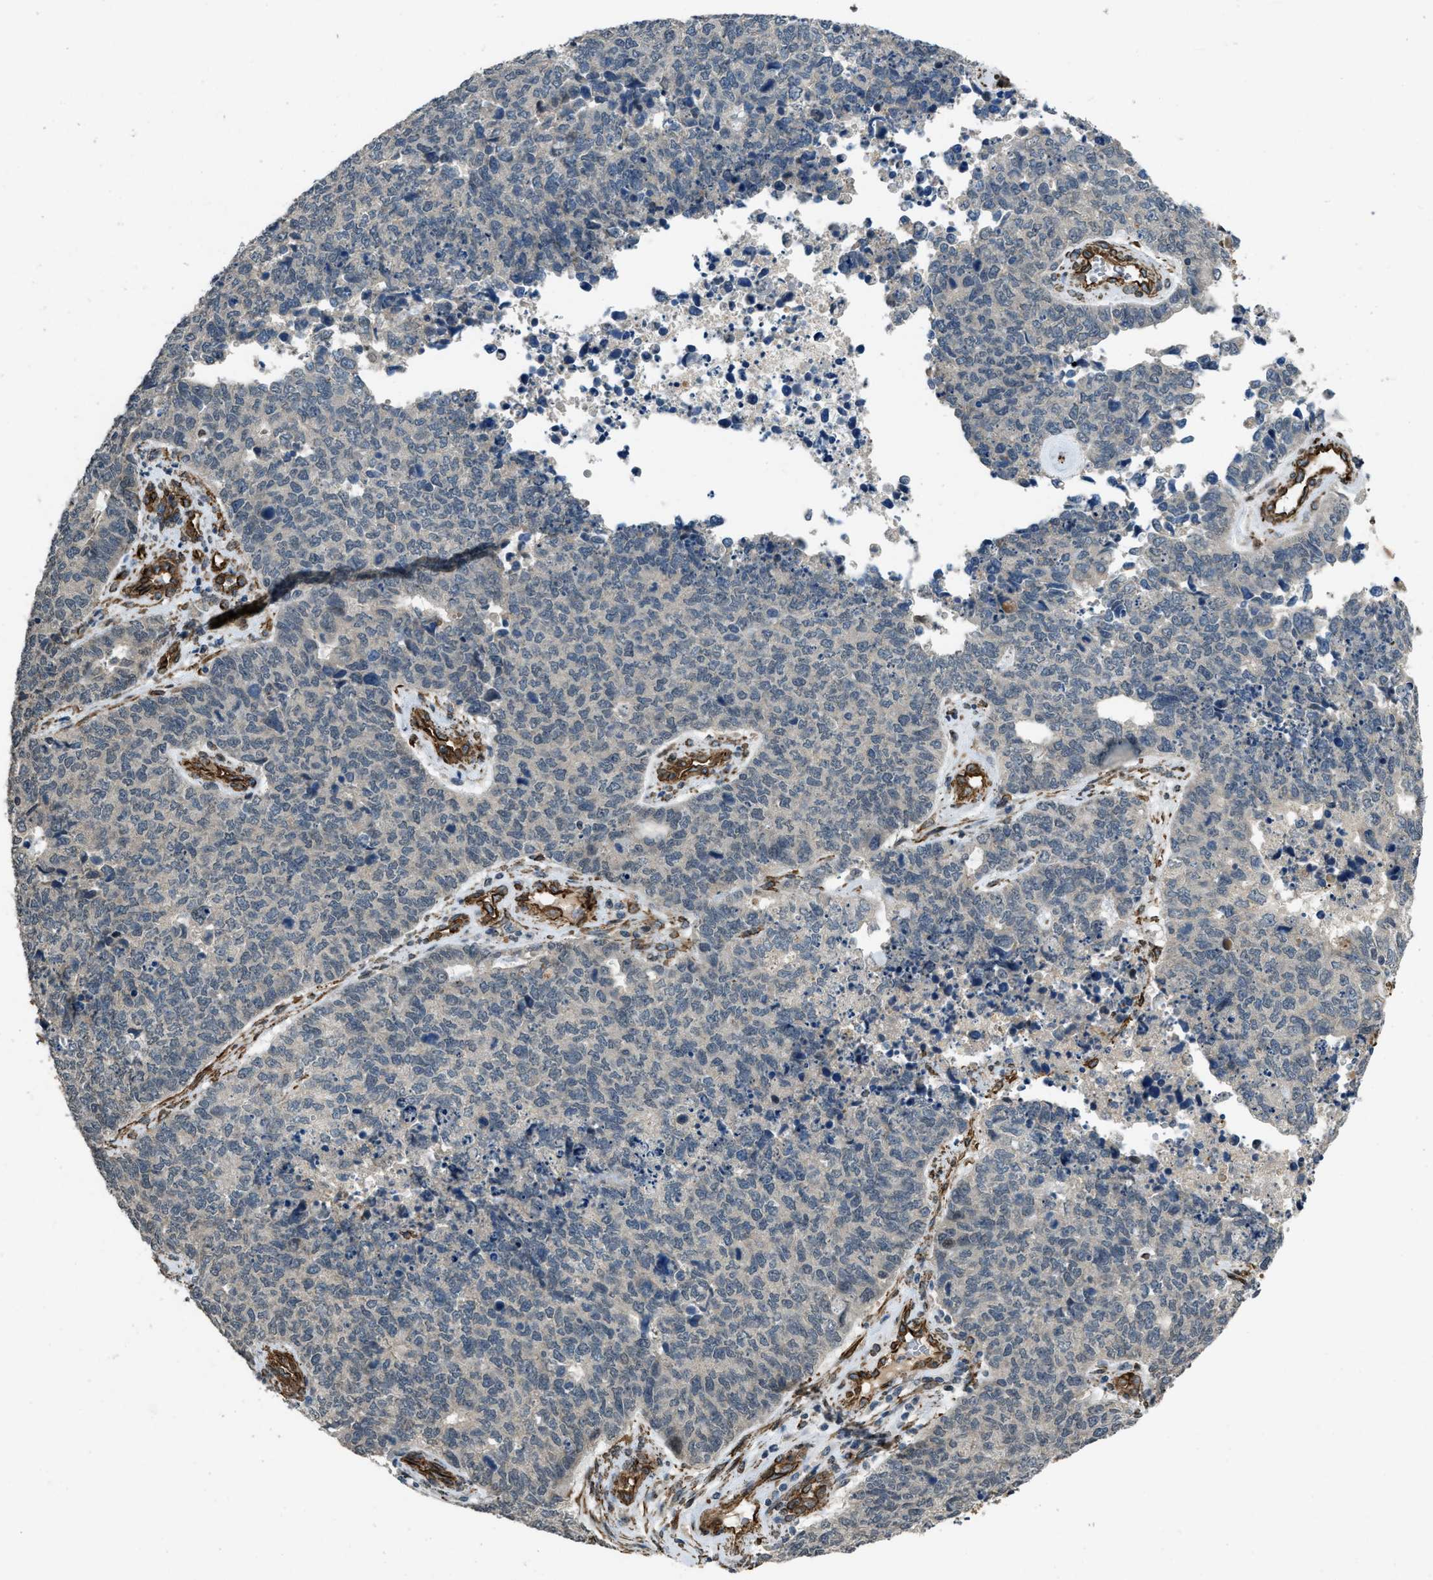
{"staining": {"intensity": "negative", "quantity": "none", "location": "none"}, "tissue": "cervical cancer", "cell_type": "Tumor cells", "image_type": "cancer", "snomed": [{"axis": "morphology", "description": "Squamous cell carcinoma, NOS"}, {"axis": "topography", "description": "Cervix"}], "caption": "Immunohistochemistry (IHC) of cervical cancer displays no expression in tumor cells. The staining is performed using DAB brown chromogen with nuclei counter-stained in using hematoxylin.", "gene": "NMB", "patient": {"sex": "female", "age": 63}}